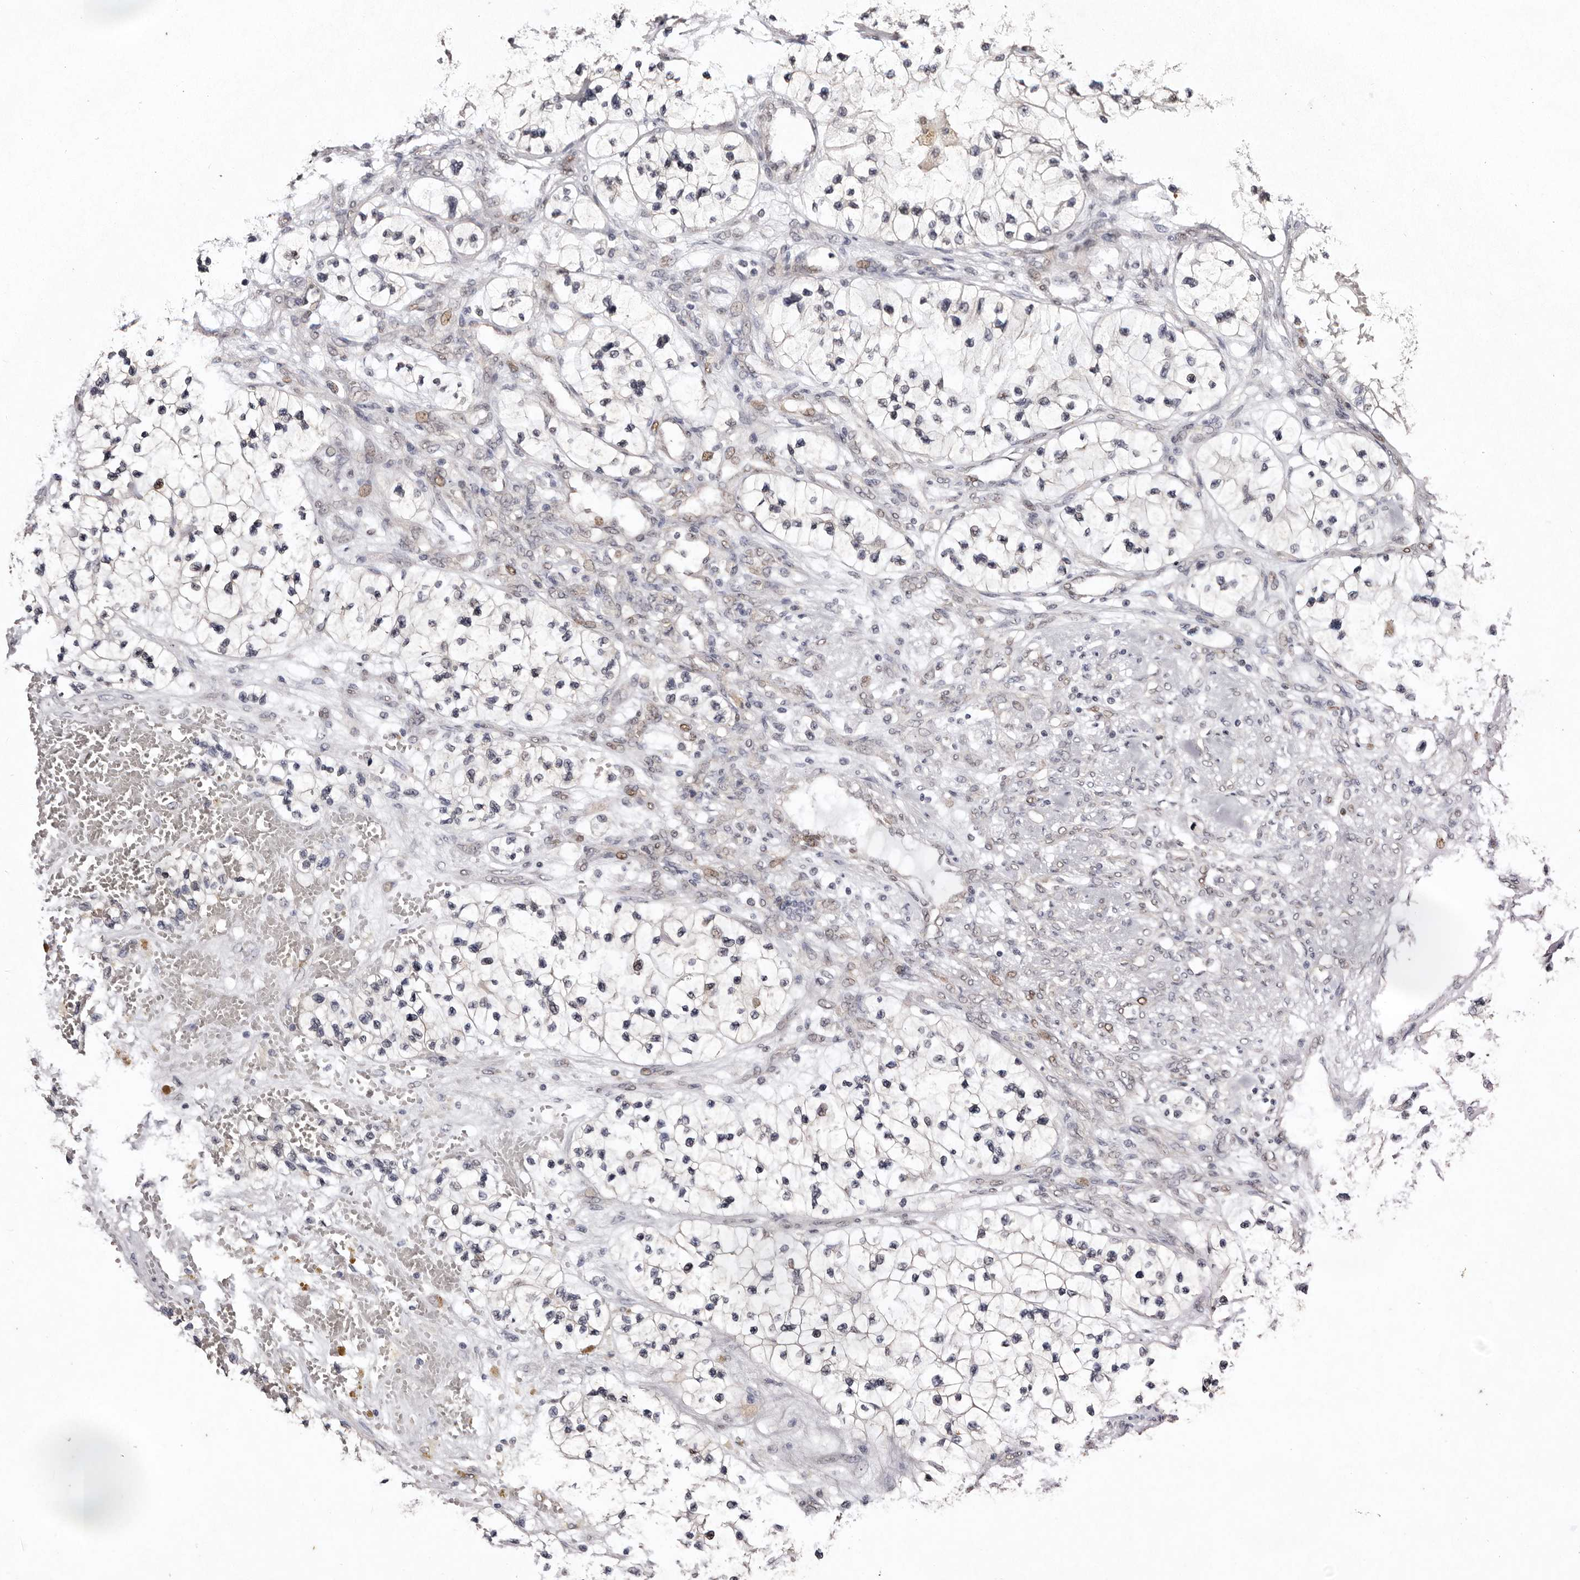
{"staining": {"intensity": "weak", "quantity": "25%-75%", "location": "nuclear"}, "tissue": "renal cancer", "cell_type": "Tumor cells", "image_type": "cancer", "snomed": [{"axis": "morphology", "description": "Adenocarcinoma, NOS"}, {"axis": "topography", "description": "Kidney"}], "caption": "Protein expression by IHC displays weak nuclear positivity in about 25%-75% of tumor cells in renal cancer (adenocarcinoma). (DAB IHC, brown staining for protein, blue staining for nuclei).", "gene": "NOTCH1", "patient": {"sex": "female", "age": 57}}